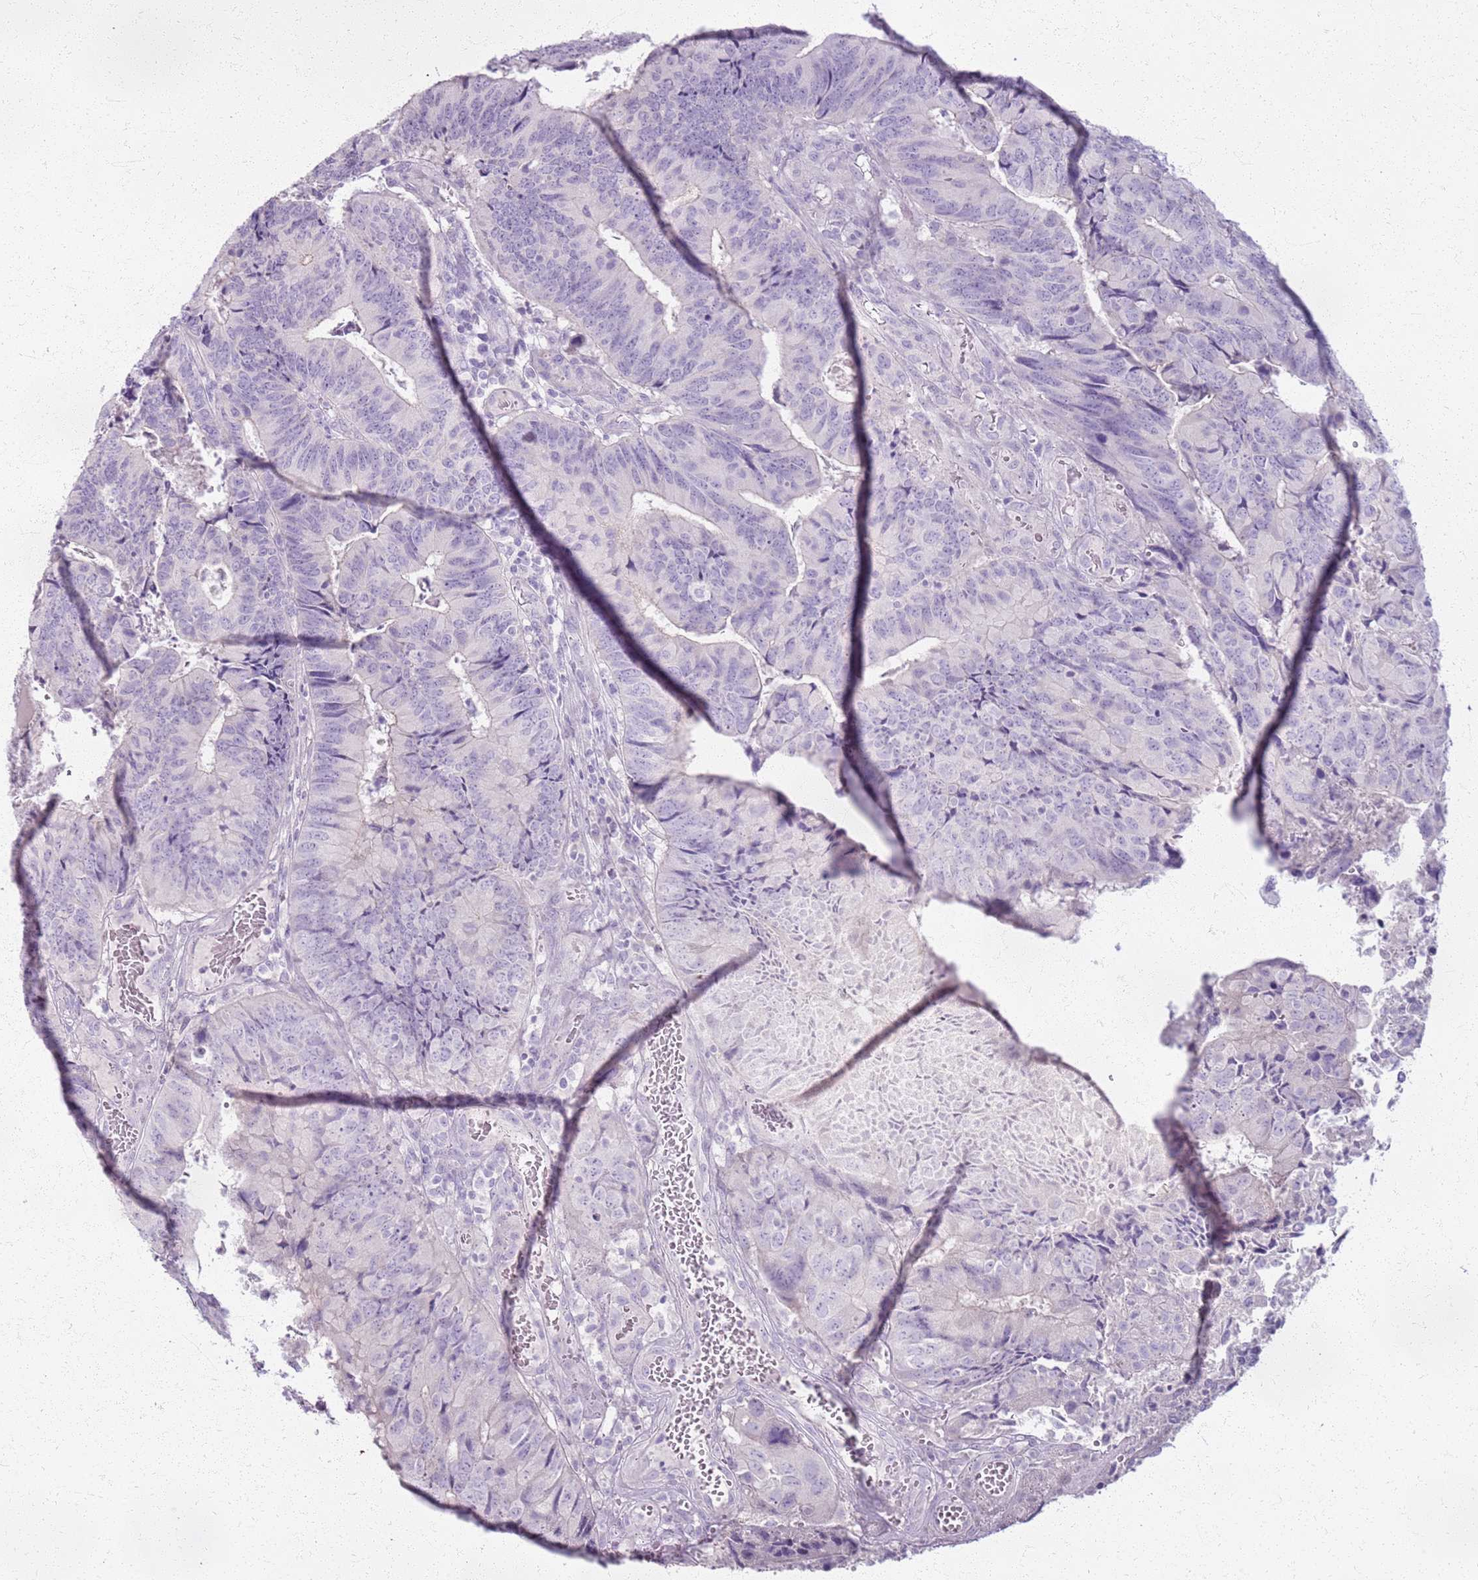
{"staining": {"intensity": "negative", "quantity": "none", "location": "none"}, "tissue": "colorectal cancer", "cell_type": "Tumor cells", "image_type": "cancer", "snomed": [{"axis": "morphology", "description": "Adenocarcinoma, NOS"}, {"axis": "topography", "description": "Colon"}], "caption": "An immunohistochemistry (IHC) histopathology image of adenocarcinoma (colorectal) is shown. There is no staining in tumor cells of adenocarcinoma (colorectal).", "gene": "CSRP3", "patient": {"sex": "female", "age": 67}}